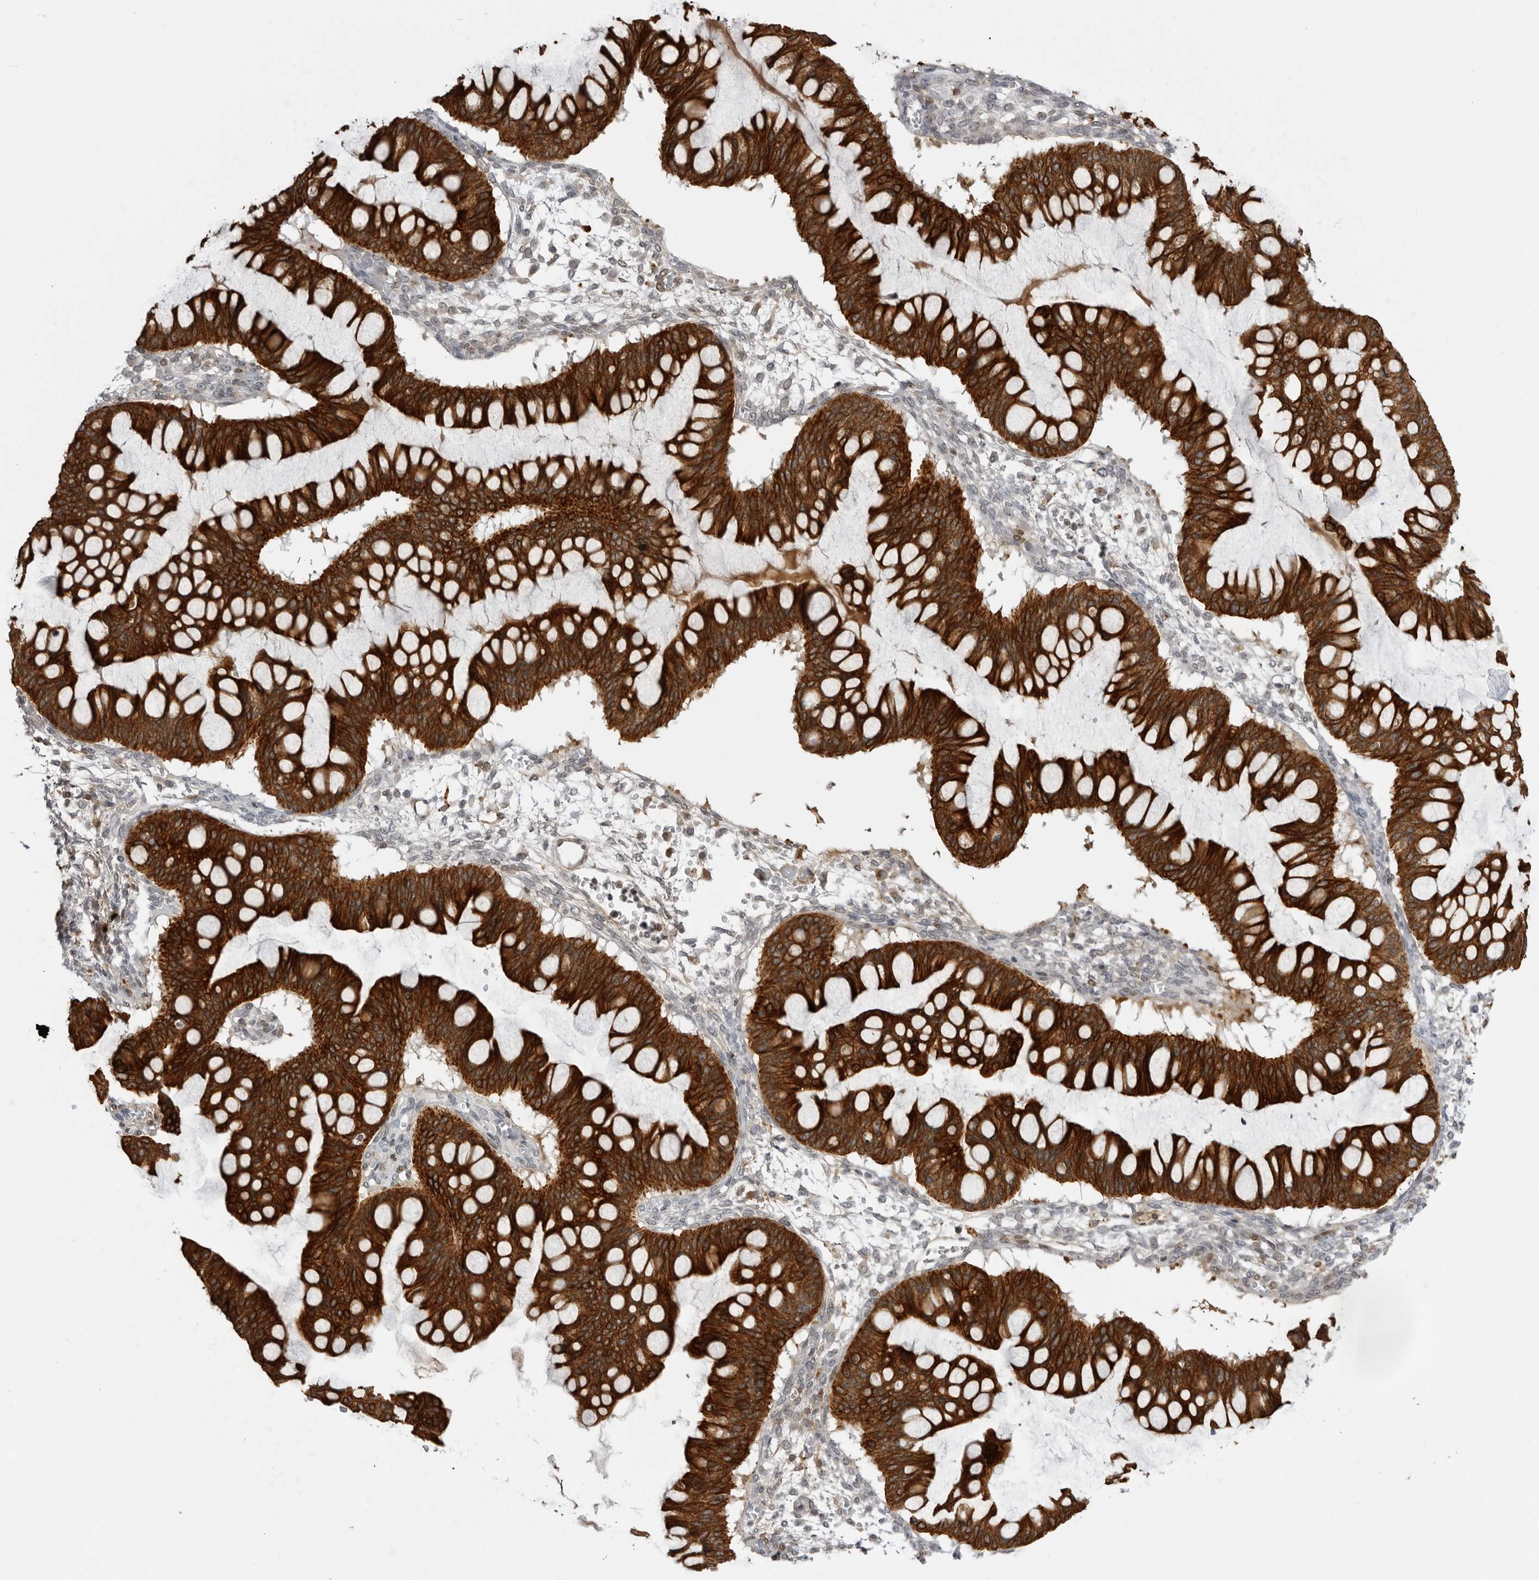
{"staining": {"intensity": "strong", "quantity": ">75%", "location": "cytoplasmic/membranous"}, "tissue": "ovarian cancer", "cell_type": "Tumor cells", "image_type": "cancer", "snomed": [{"axis": "morphology", "description": "Cystadenocarcinoma, mucinous, NOS"}, {"axis": "topography", "description": "Ovary"}], "caption": "Immunohistochemistry (IHC) (DAB) staining of ovarian mucinous cystadenocarcinoma displays strong cytoplasmic/membranous protein staining in approximately >75% of tumor cells. The protein is stained brown, and the nuclei are stained in blue (DAB IHC with brightfield microscopy, high magnification).", "gene": "SERPINF2", "patient": {"sex": "female", "age": 73}}